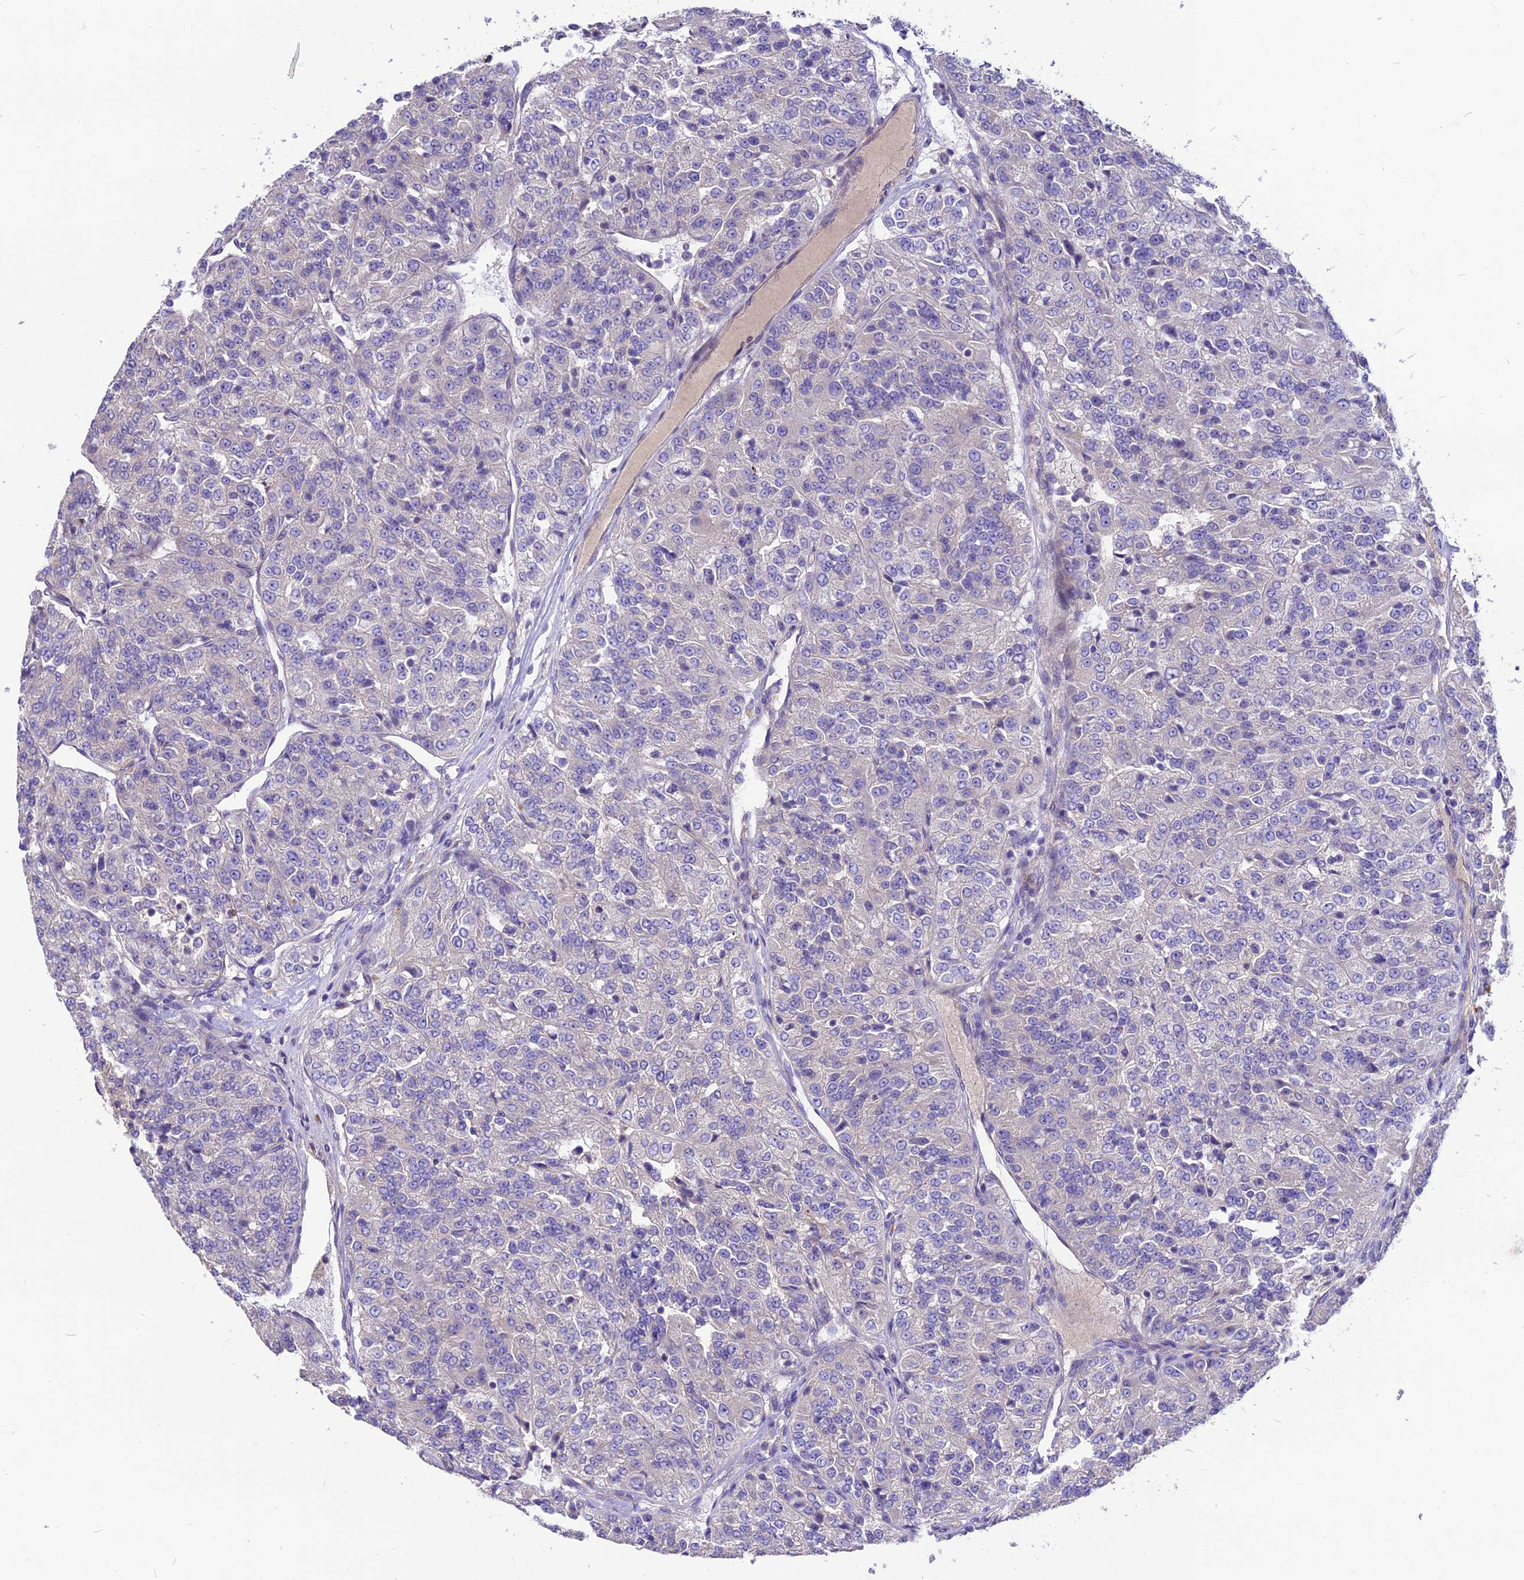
{"staining": {"intensity": "negative", "quantity": "none", "location": "none"}, "tissue": "renal cancer", "cell_type": "Tumor cells", "image_type": "cancer", "snomed": [{"axis": "morphology", "description": "Adenocarcinoma, NOS"}, {"axis": "topography", "description": "Kidney"}], "caption": "An IHC histopathology image of renal cancer (adenocarcinoma) is shown. There is no staining in tumor cells of renal cancer (adenocarcinoma). (DAB (3,3'-diaminobenzidine) immunohistochemistry (IHC) visualized using brightfield microscopy, high magnification).", "gene": "ANO3", "patient": {"sex": "female", "age": 63}}